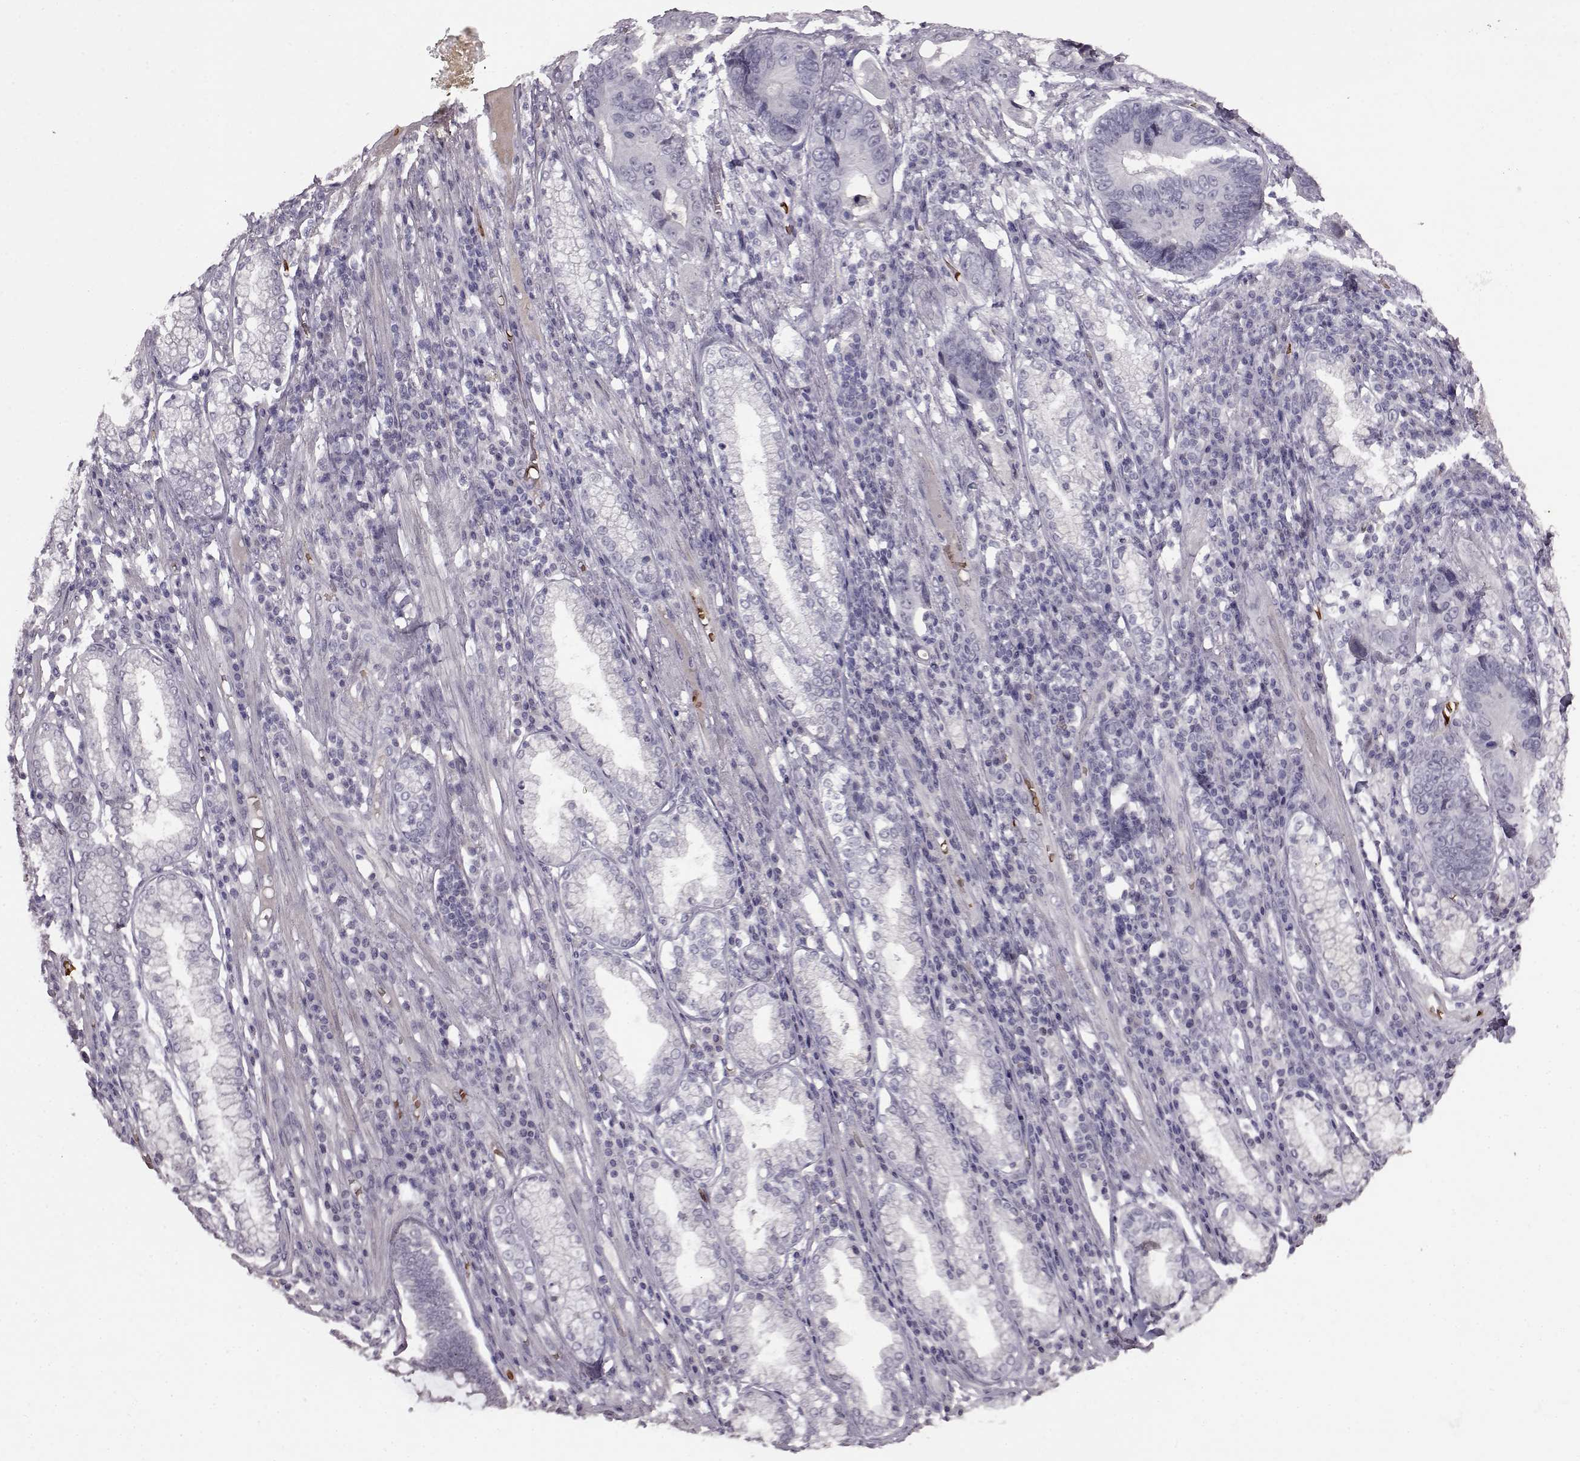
{"staining": {"intensity": "negative", "quantity": "none", "location": "none"}, "tissue": "stomach cancer", "cell_type": "Tumor cells", "image_type": "cancer", "snomed": [{"axis": "morphology", "description": "Adenocarcinoma, NOS"}, {"axis": "topography", "description": "Stomach"}], "caption": "Human stomach adenocarcinoma stained for a protein using immunohistochemistry (IHC) demonstrates no positivity in tumor cells.", "gene": "PROP1", "patient": {"sex": "male", "age": 84}}